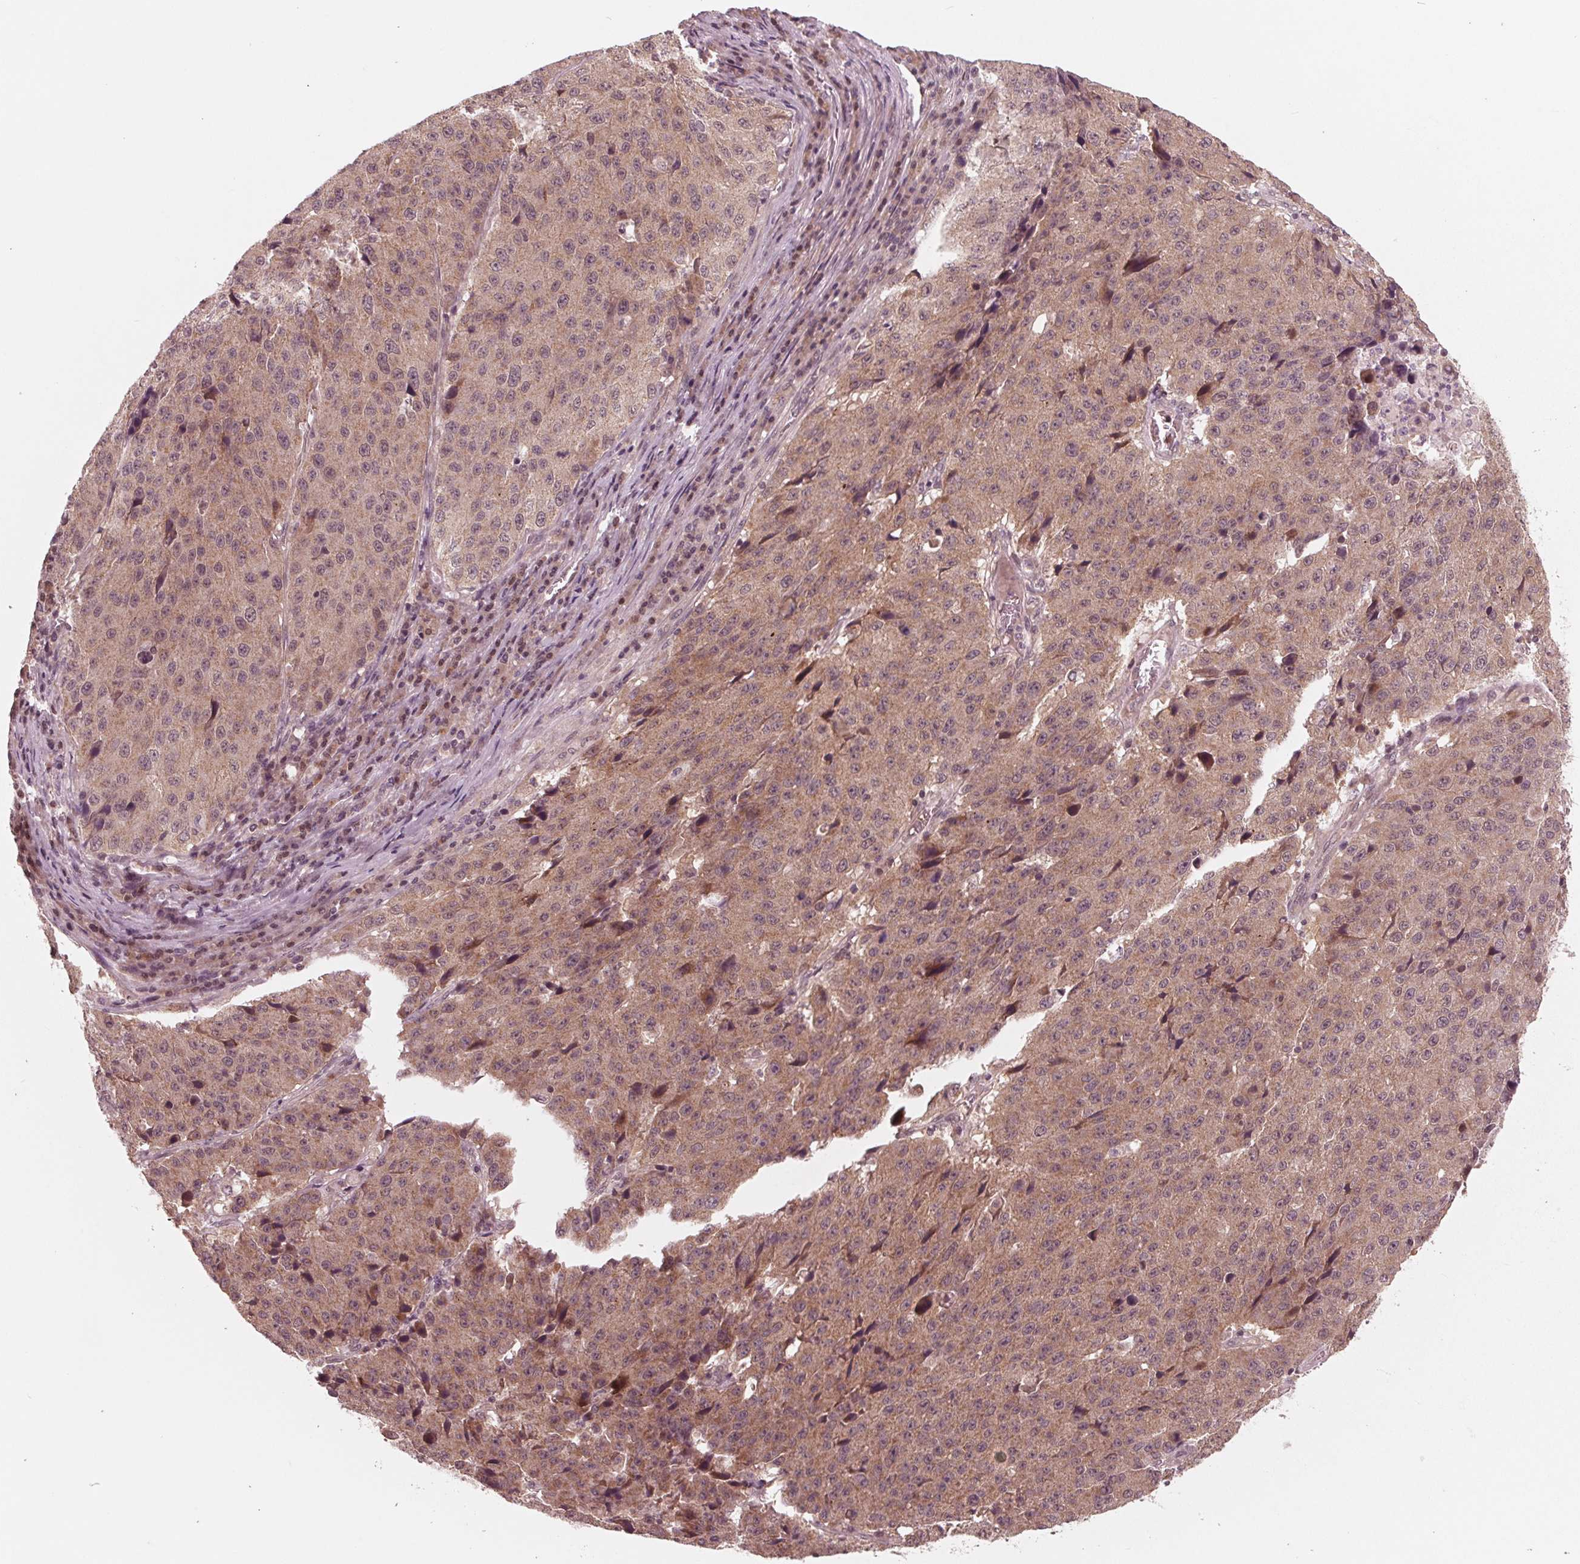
{"staining": {"intensity": "weak", "quantity": ">75%", "location": "cytoplasmic/membranous"}, "tissue": "stomach cancer", "cell_type": "Tumor cells", "image_type": "cancer", "snomed": [{"axis": "morphology", "description": "Adenocarcinoma, NOS"}, {"axis": "topography", "description": "Stomach"}], "caption": "This histopathology image exhibits stomach adenocarcinoma stained with IHC to label a protein in brown. The cytoplasmic/membranous of tumor cells show weak positivity for the protein. Nuclei are counter-stained blue.", "gene": "UBALD1", "patient": {"sex": "male", "age": 71}}